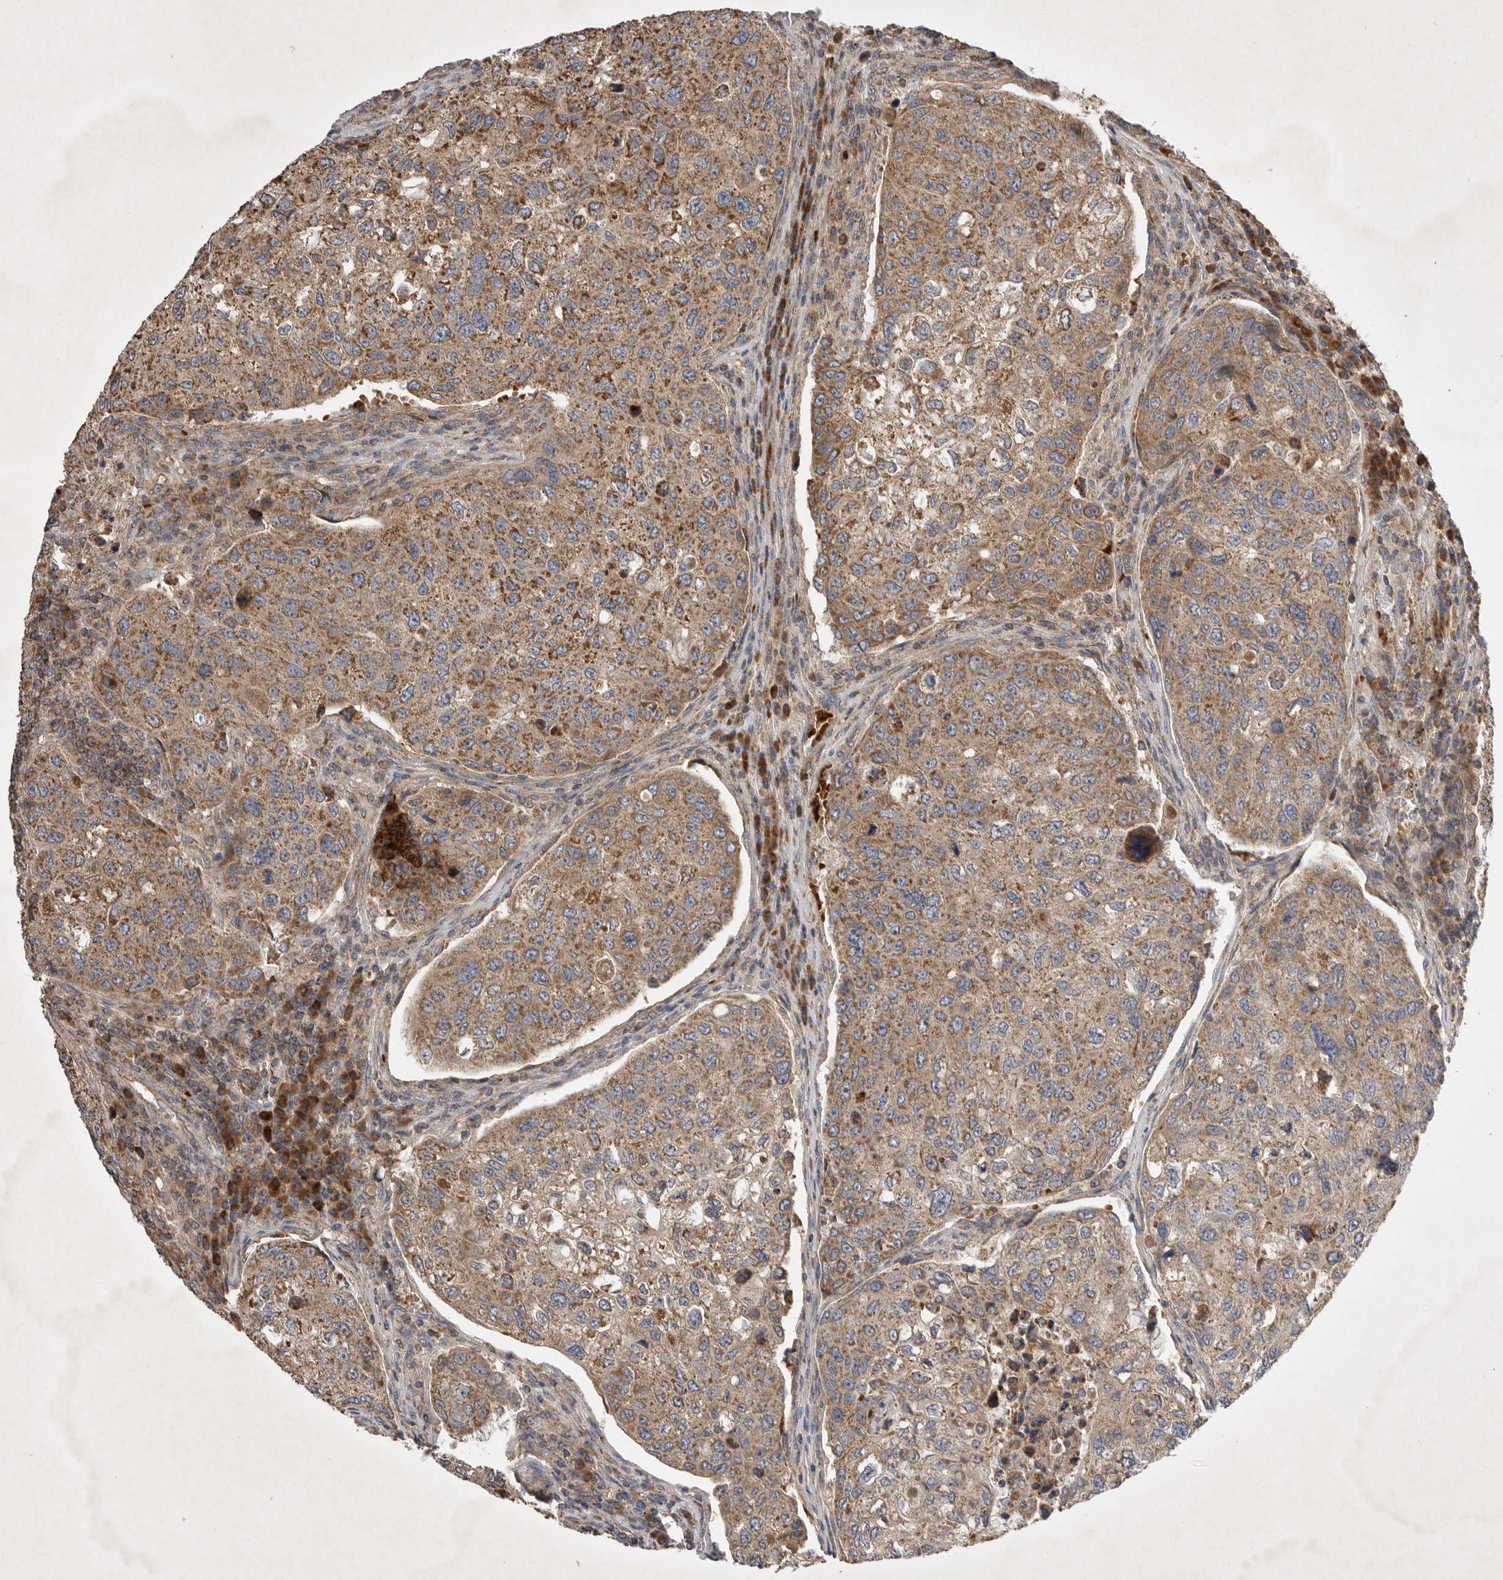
{"staining": {"intensity": "moderate", "quantity": ">75%", "location": "cytoplasmic/membranous"}, "tissue": "urothelial cancer", "cell_type": "Tumor cells", "image_type": "cancer", "snomed": [{"axis": "morphology", "description": "Urothelial carcinoma, High grade"}, {"axis": "topography", "description": "Lymph node"}, {"axis": "topography", "description": "Urinary bladder"}], "caption": "Immunohistochemistry (DAB) staining of human urothelial cancer exhibits moderate cytoplasmic/membranous protein staining in approximately >75% of tumor cells.", "gene": "KIF21B", "patient": {"sex": "male", "age": 51}}